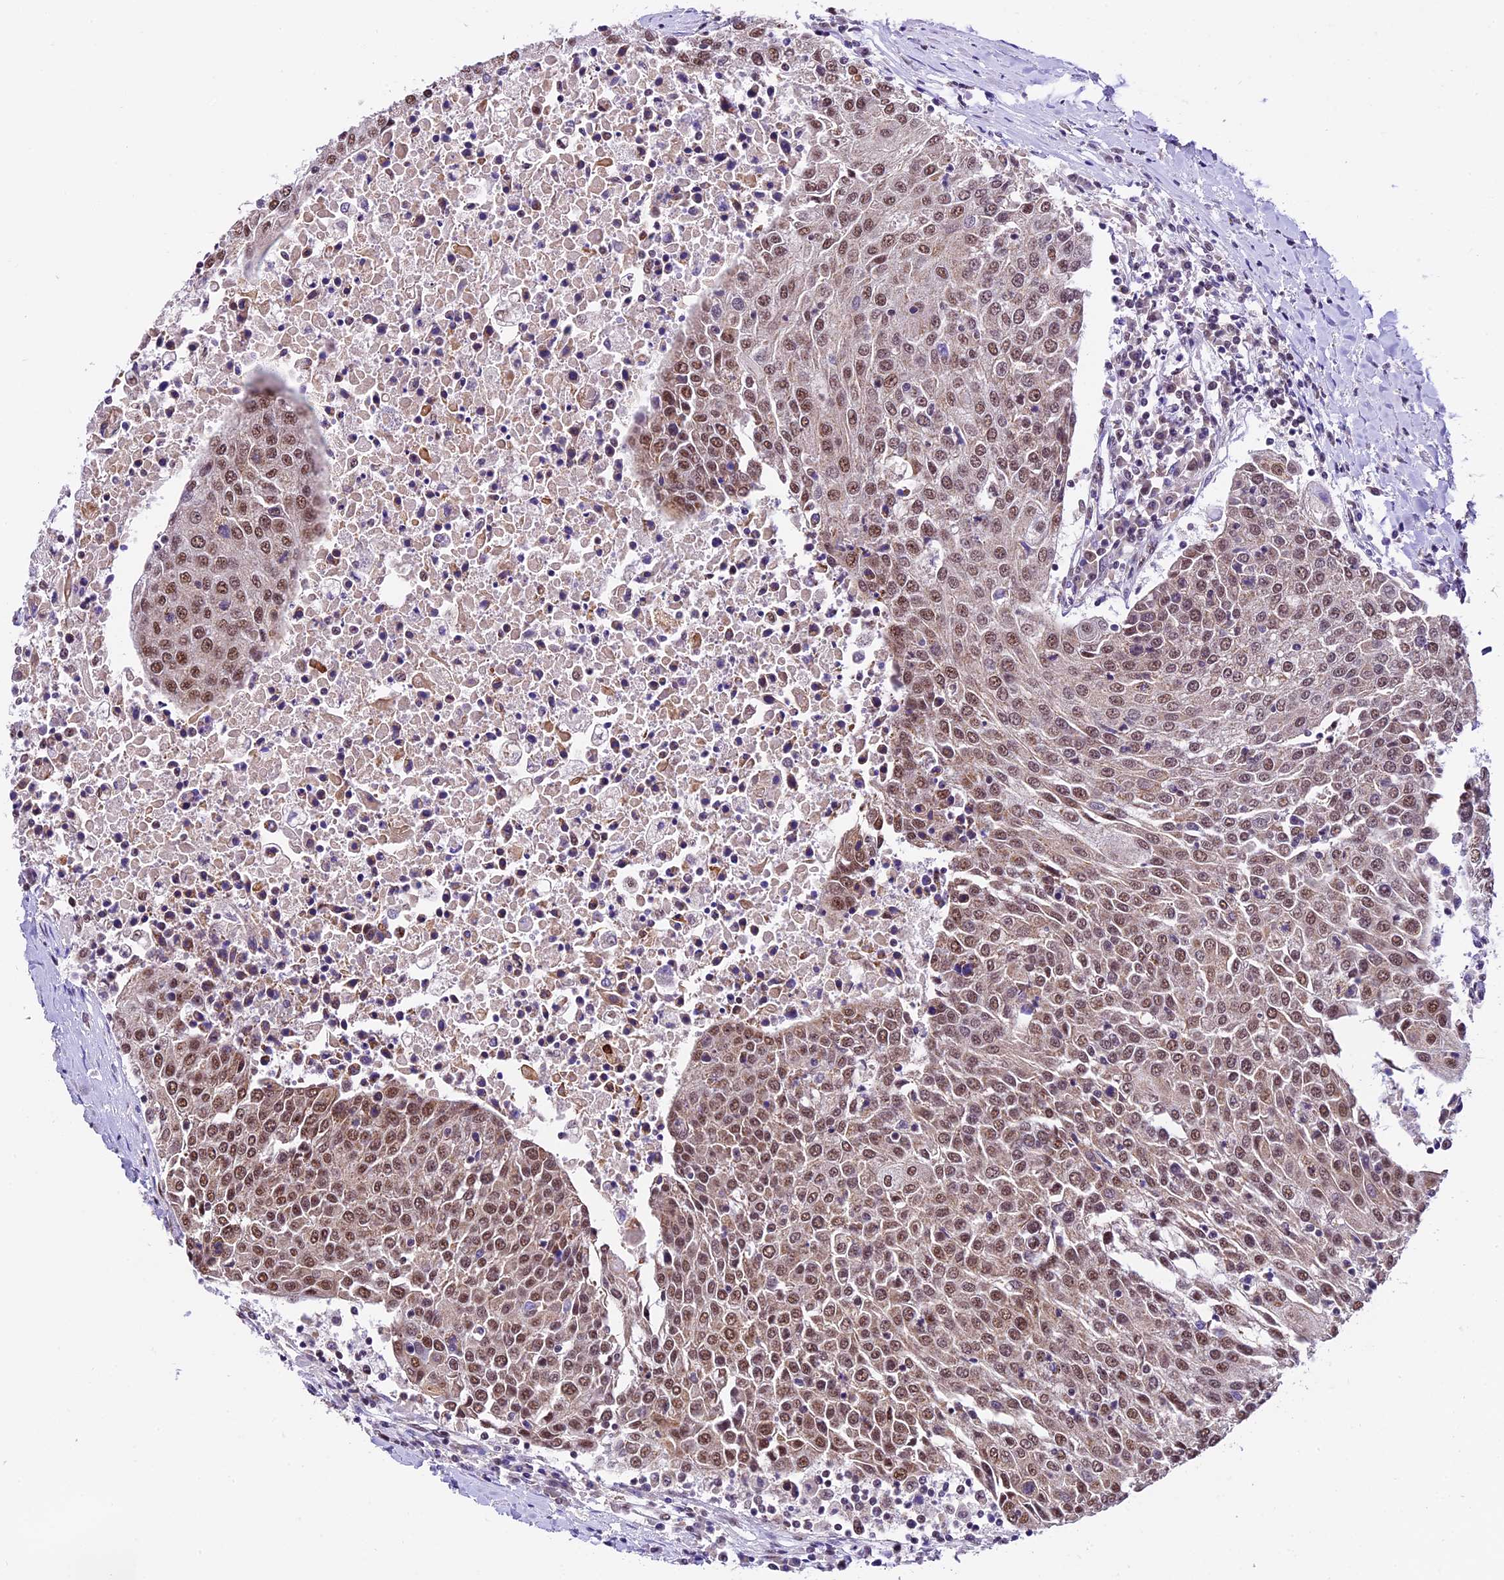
{"staining": {"intensity": "moderate", "quantity": ">75%", "location": "nuclear"}, "tissue": "urothelial cancer", "cell_type": "Tumor cells", "image_type": "cancer", "snomed": [{"axis": "morphology", "description": "Urothelial carcinoma, High grade"}, {"axis": "topography", "description": "Urinary bladder"}], "caption": "Tumor cells exhibit moderate nuclear expression in approximately >75% of cells in urothelial cancer.", "gene": "CARS2", "patient": {"sex": "female", "age": 85}}